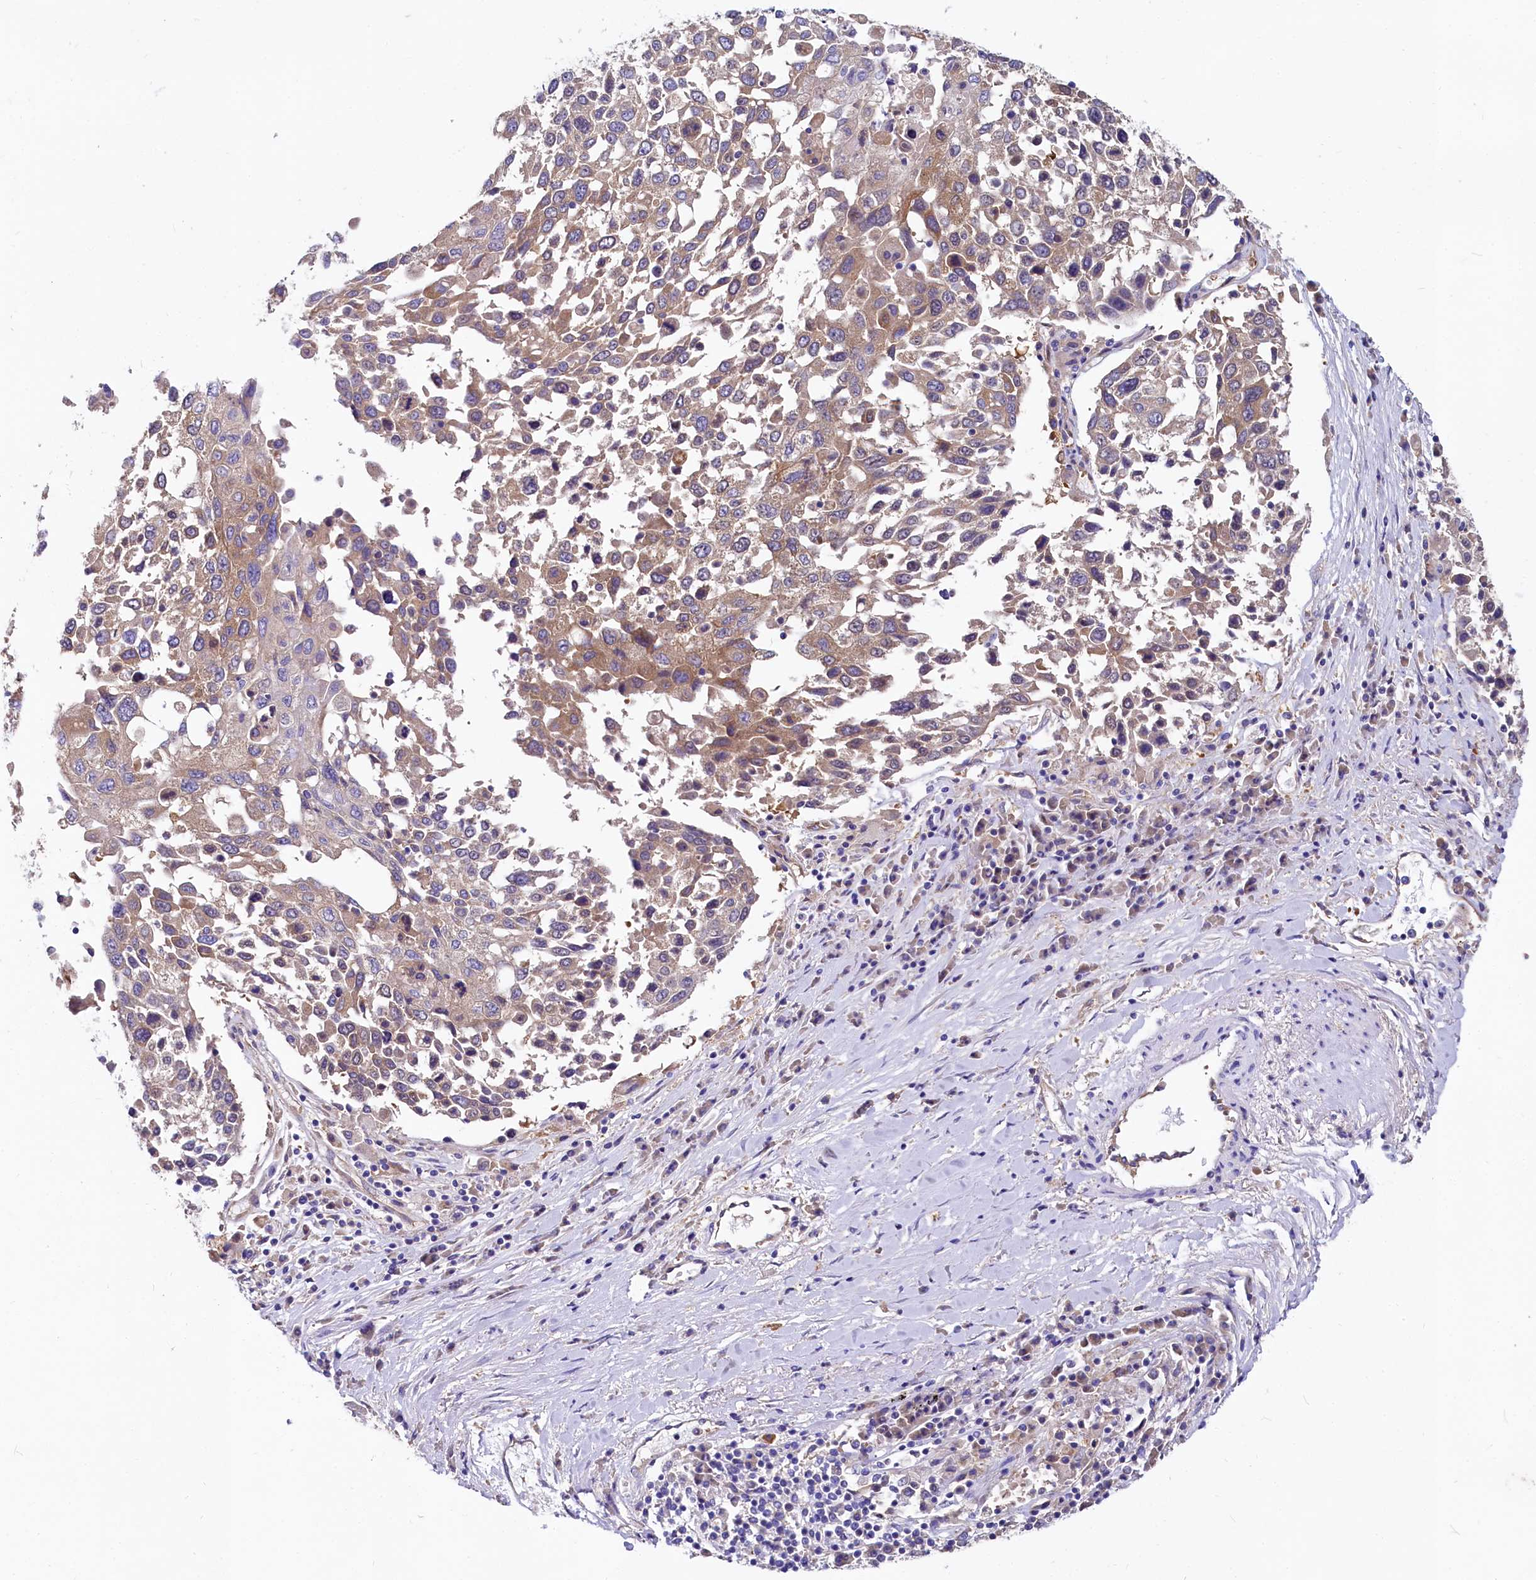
{"staining": {"intensity": "moderate", "quantity": ">75%", "location": "cytoplasmic/membranous"}, "tissue": "lung cancer", "cell_type": "Tumor cells", "image_type": "cancer", "snomed": [{"axis": "morphology", "description": "Squamous cell carcinoma, NOS"}, {"axis": "topography", "description": "Lung"}], "caption": "Tumor cells demonstrate medium levels of moderate cytoplasmic/membranous positivity in about >75% of cells in lung squamous cell carcinoma.", "gene": "QARS1", "patient": {"sex": "male", "age": 65}}